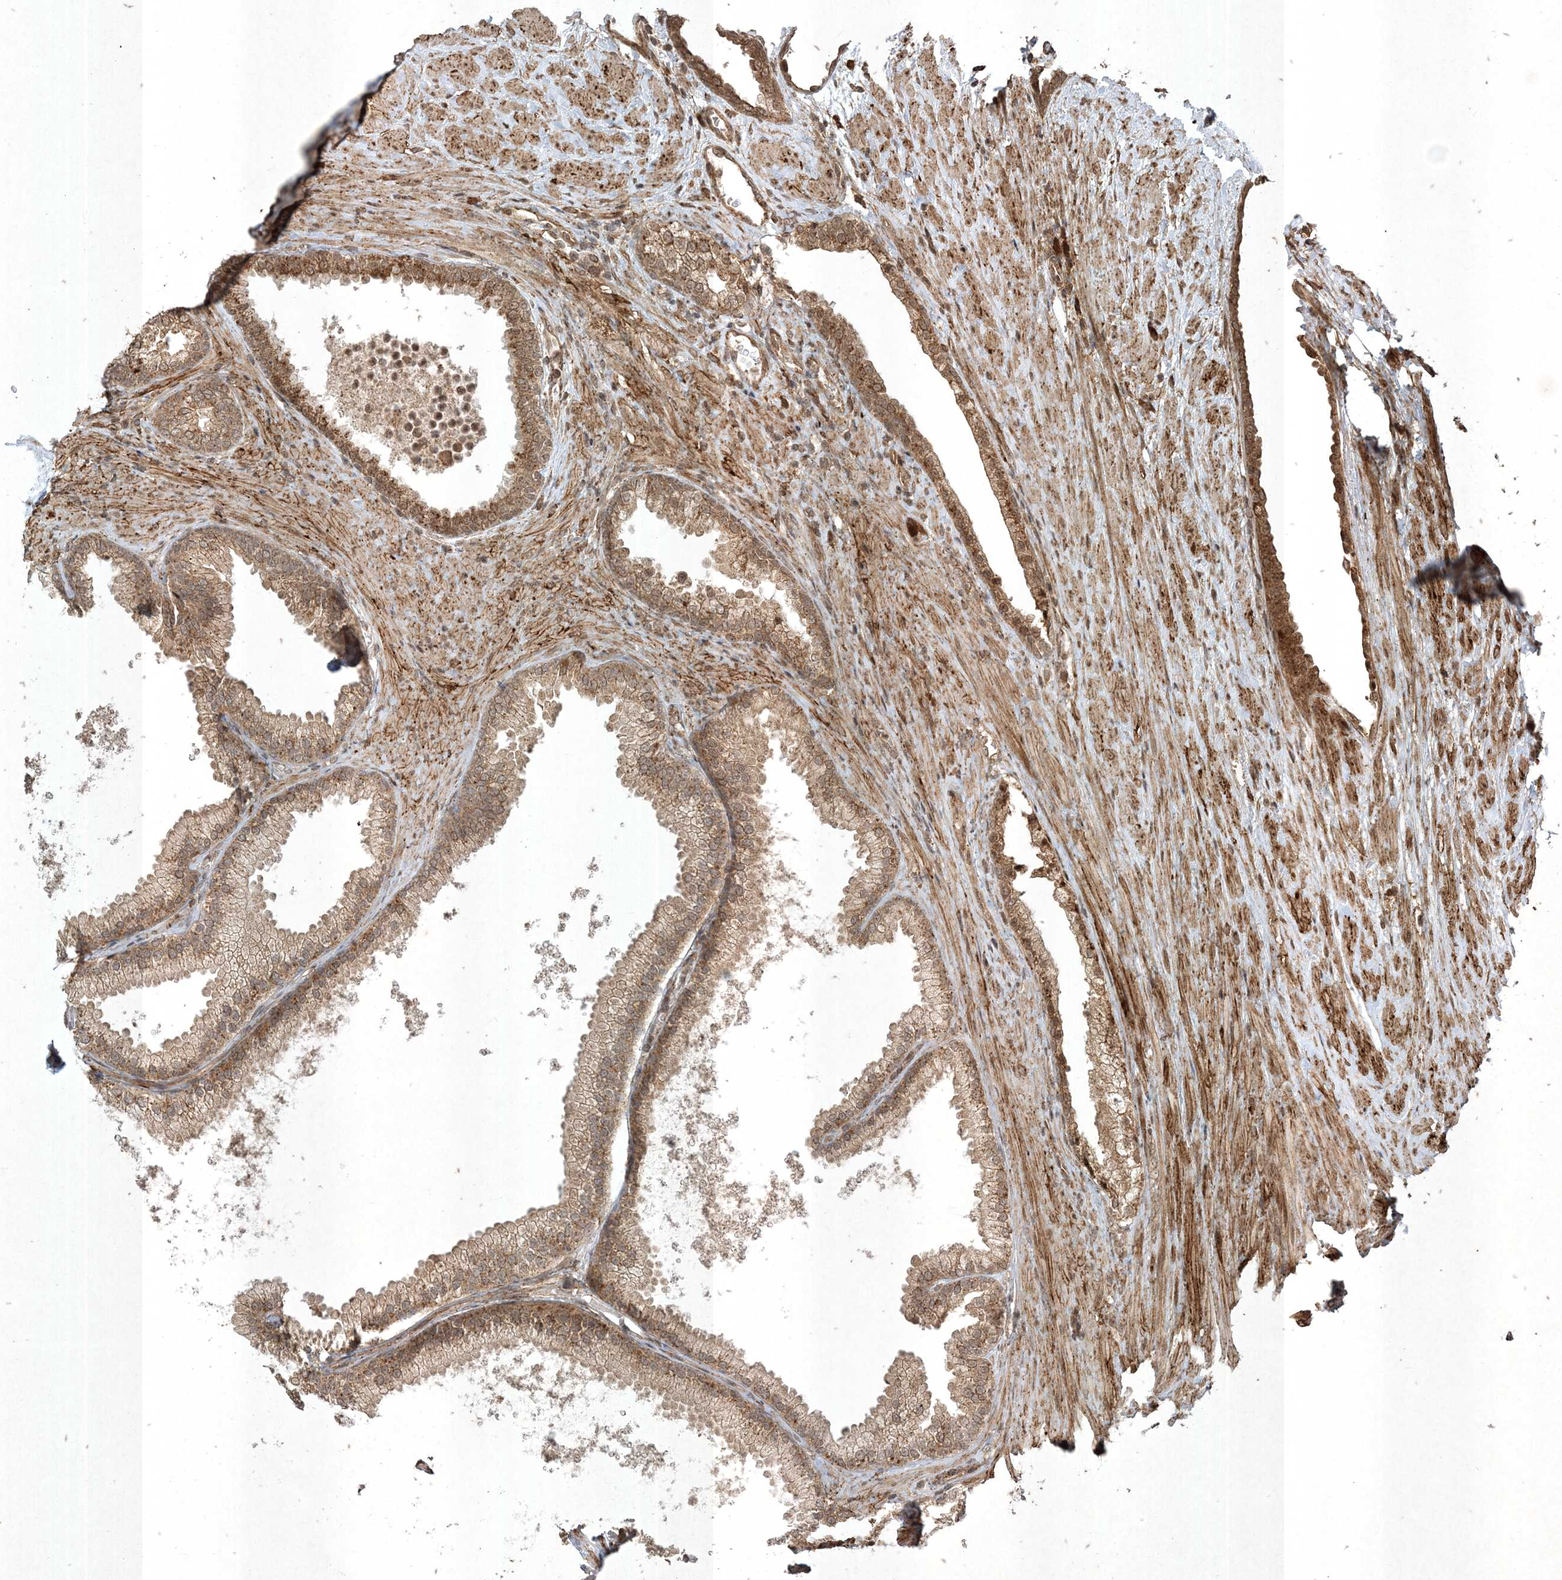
{"staining": {"intensity": "moderate", "quantity": ">75%", "location": "cytoplasmic/membranous,nuclear"}, "tissue": "prostate", "cell_type": "Glandular cells", "image_type": "normal", "snomed": [{"axis": "morphology", "description": "Normal tissue, NOS"}, {"axis": "topography", "description": "Prostate"}], "caption": "Prostate stained with immunohistochemistry (IHC) reveals moderate cytoplasmic/membranous,nuclear positivity in approximately >75% of glandular cells. (brown staining indicates protein expression, while blue staining denotes nuclei).", "gene": "RRAS", "patient": {"sex": "male", "age": 76}}